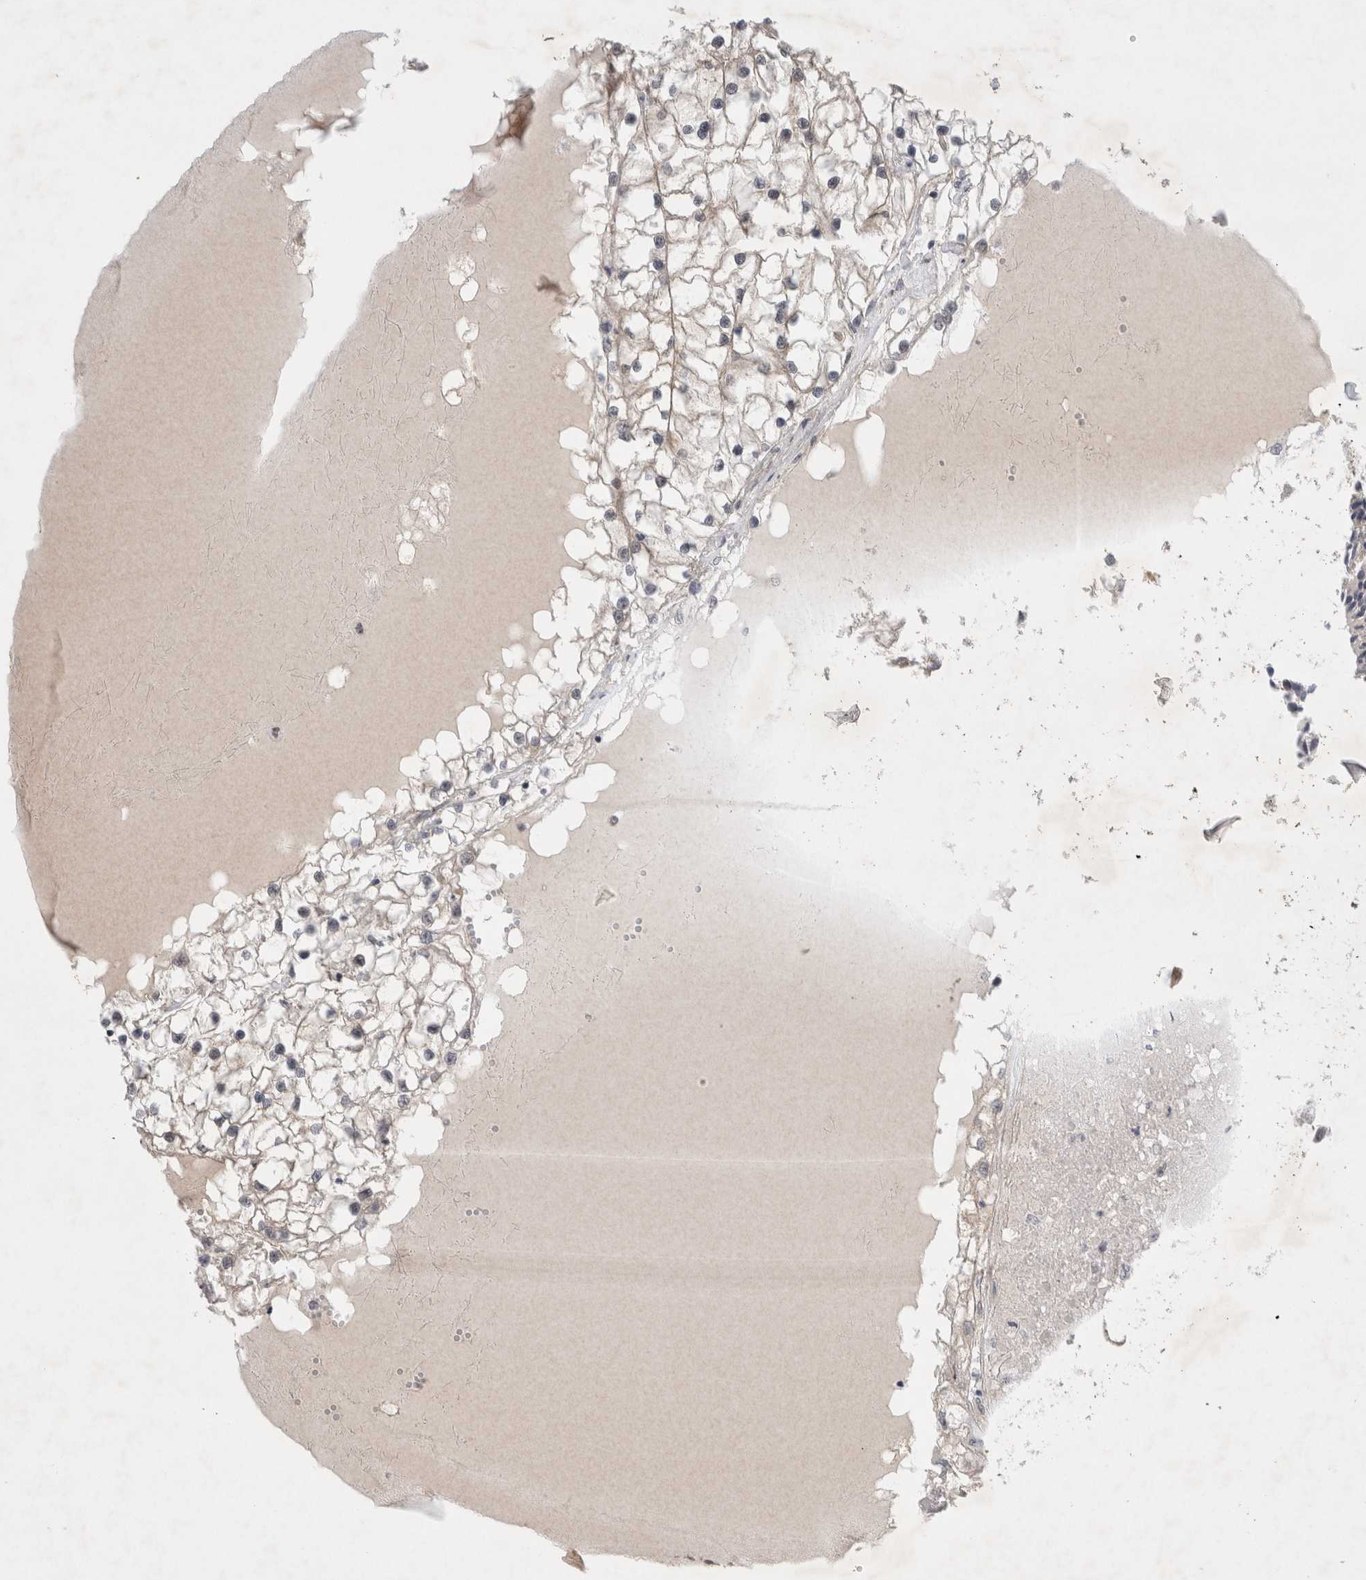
{"staining": {"intensity": "negative", "quantity": "none", "location": "none"}, "tissue": "renal cancer", "cell_type": "Tumor cells", "image_type": "cancer", "snomed": [{"axis": "morphology", "description": "Adenocarcinoma, NOS"}, {"axis": "topography", "description": "Kidney"}], "caption": "Human adenocarcinoma (renal) stained for a protein using IHC exhibits no positivity in tumor cells.", "gene": "WIPF2", "patient": {"sex": "male", "age": 68}}